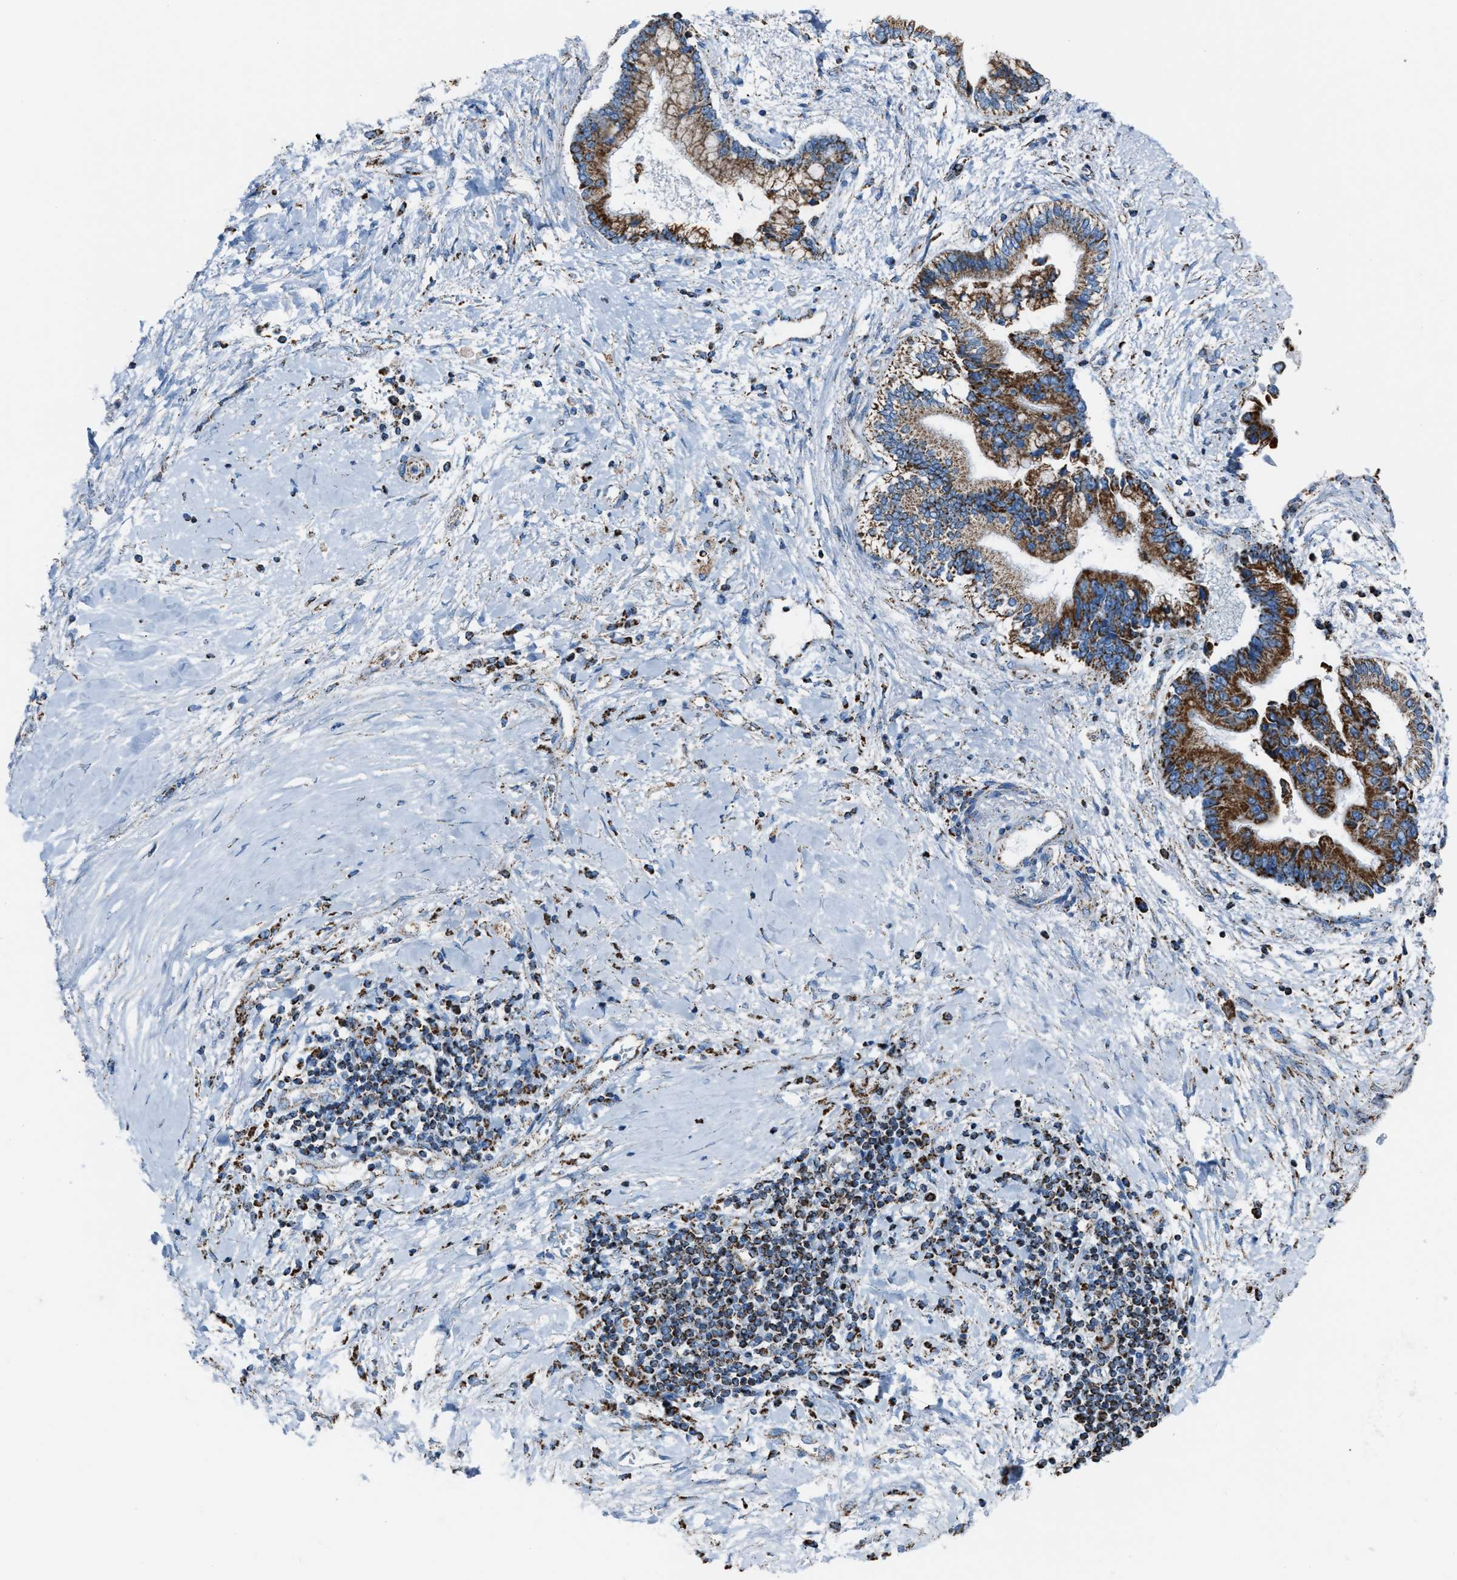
{"staining": {"intensity": "strong", "quantity": ">75%", "location": "cytoplasmic/membranous"}, "tissue": "liver cancer", "cell_type": "Tumor cells", "image_type": "cancer", "snomed": [{"axis": "morphology", "description": "Cholangiocarcinoma"}, {"axis": "topography", "description": "Liver"}], "caption": "An image of human cholangiocarcinoma (liver) stained for a protein exhibits strong cytoplasmic/membranous brown staining in tumor cells.", "gene": "MDH2", "patient": {"sex": "male", "age": 50}}